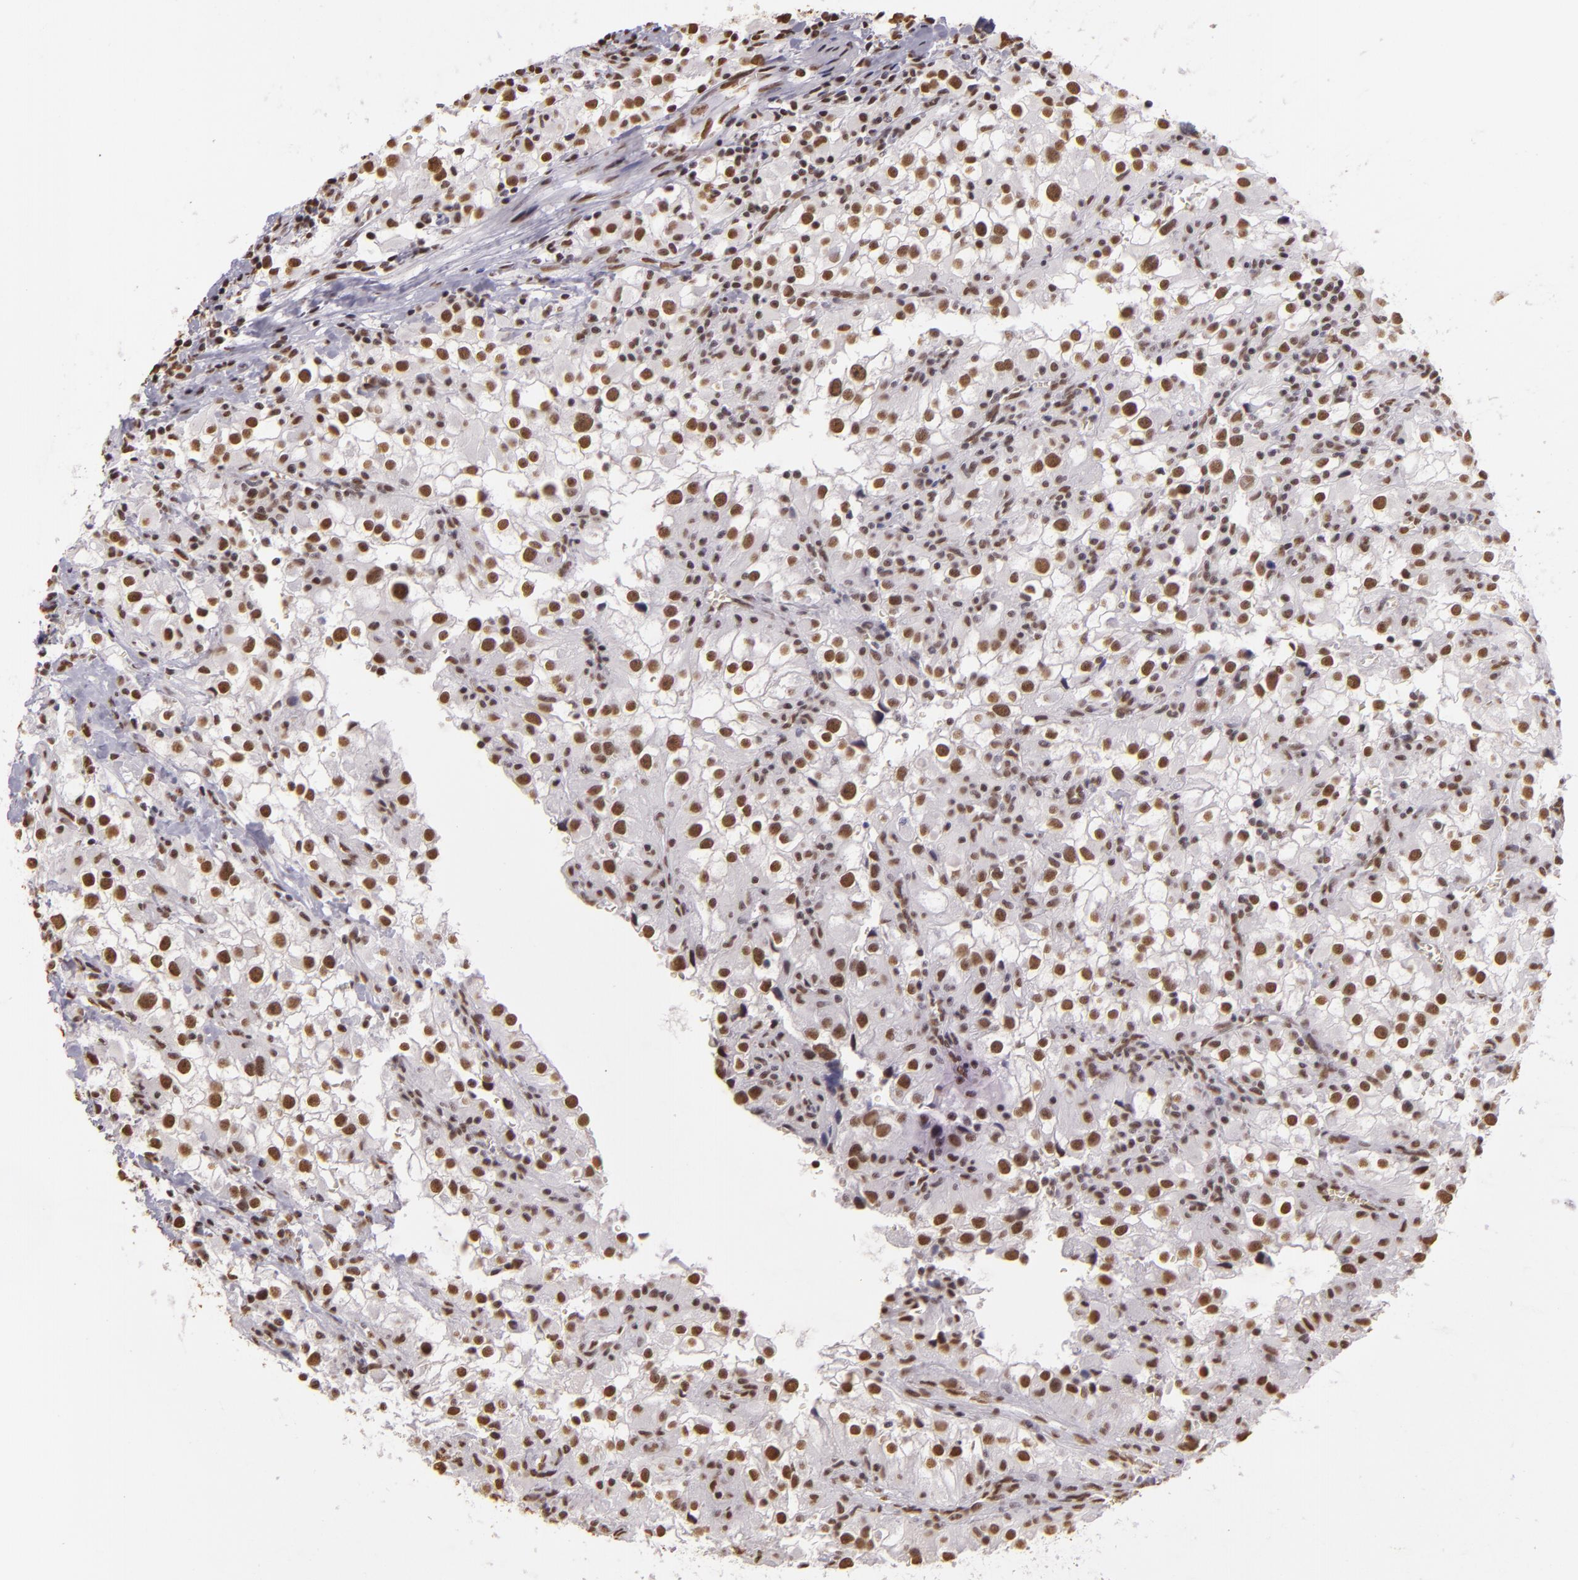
{"staining": {"intensity": "moderate", "quantity": ">75%", "location": "nuclear"}, "tissue": "renal cancer", "cell_type": "Tumor cells", "image_type": "cancer", "snomed": [{"axis": "morphology", "description": "Adenocarcinoma, NOS"}, {"axis": "topography", "description": "Kidney"}], "caption": "A micrograph showing moderate nuclear staining in approximately >75% of tumor cells in renal cancer, as visualized by brown immunohistochemical staining.", "gene": "PAPOLA", "patient": {"sex": "female", "age": 52}}